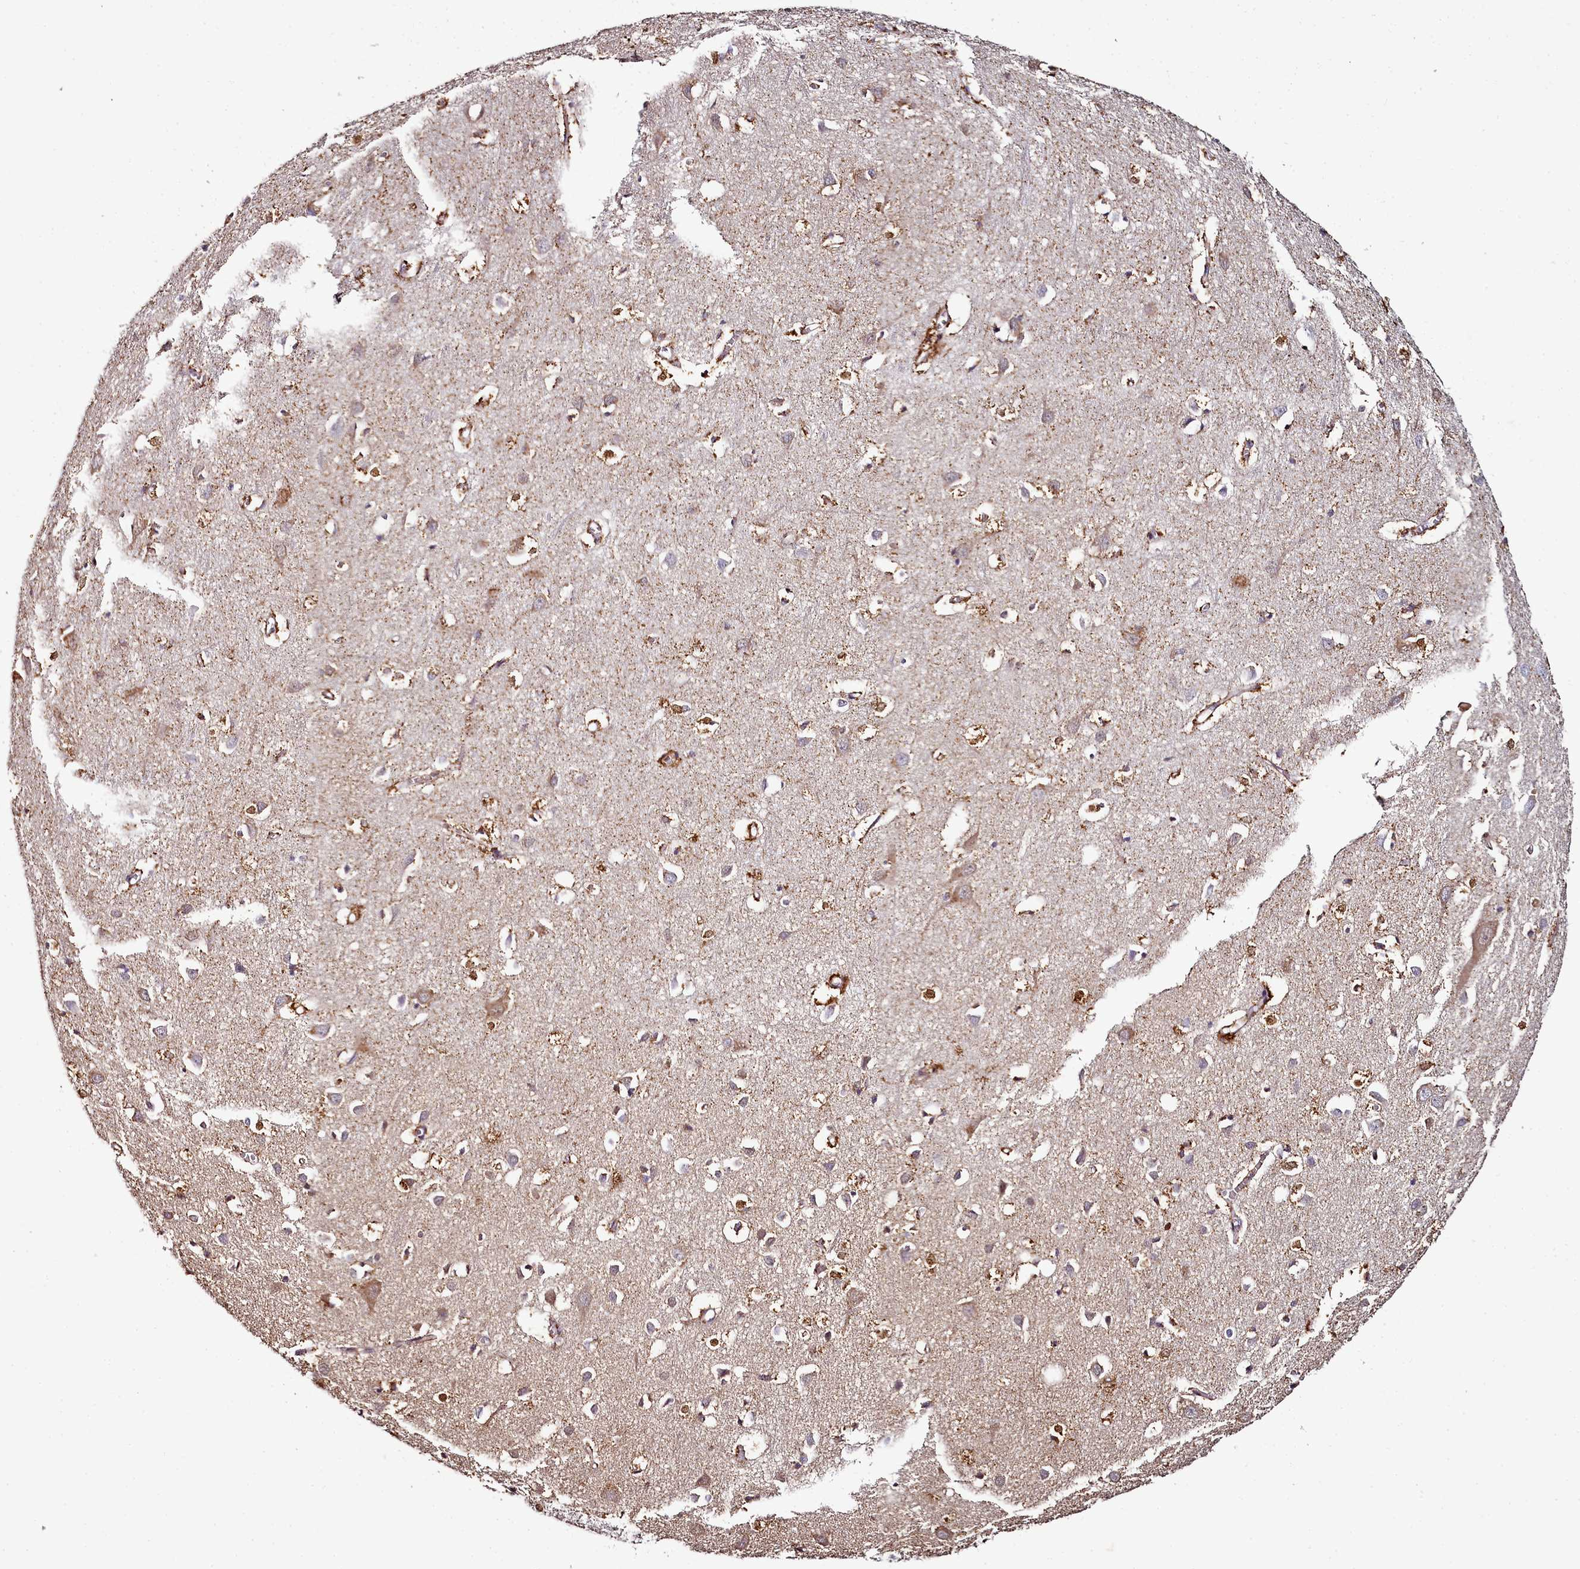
{"staining": {"intensity": "moderate", "quantity": ">75%", "location": "cytoplasmic/membranous"}, "tissue": "cerebral cortex", "cell_type": "Endothelial cells", "image_type": "normal", "snomed": [{"axis": "morphology", "description": "Normal tissue, NOS"}, {"axis": "topography", "description": "Cerebral cortex"}], "caption": "Moderate cytoplasmic/membranous protein expression is appreciated in approximately >75% of endothelial cells in cerebral cortex.", "gene": "ACSS1", "patient": {"sex": "female", "age": 64}}